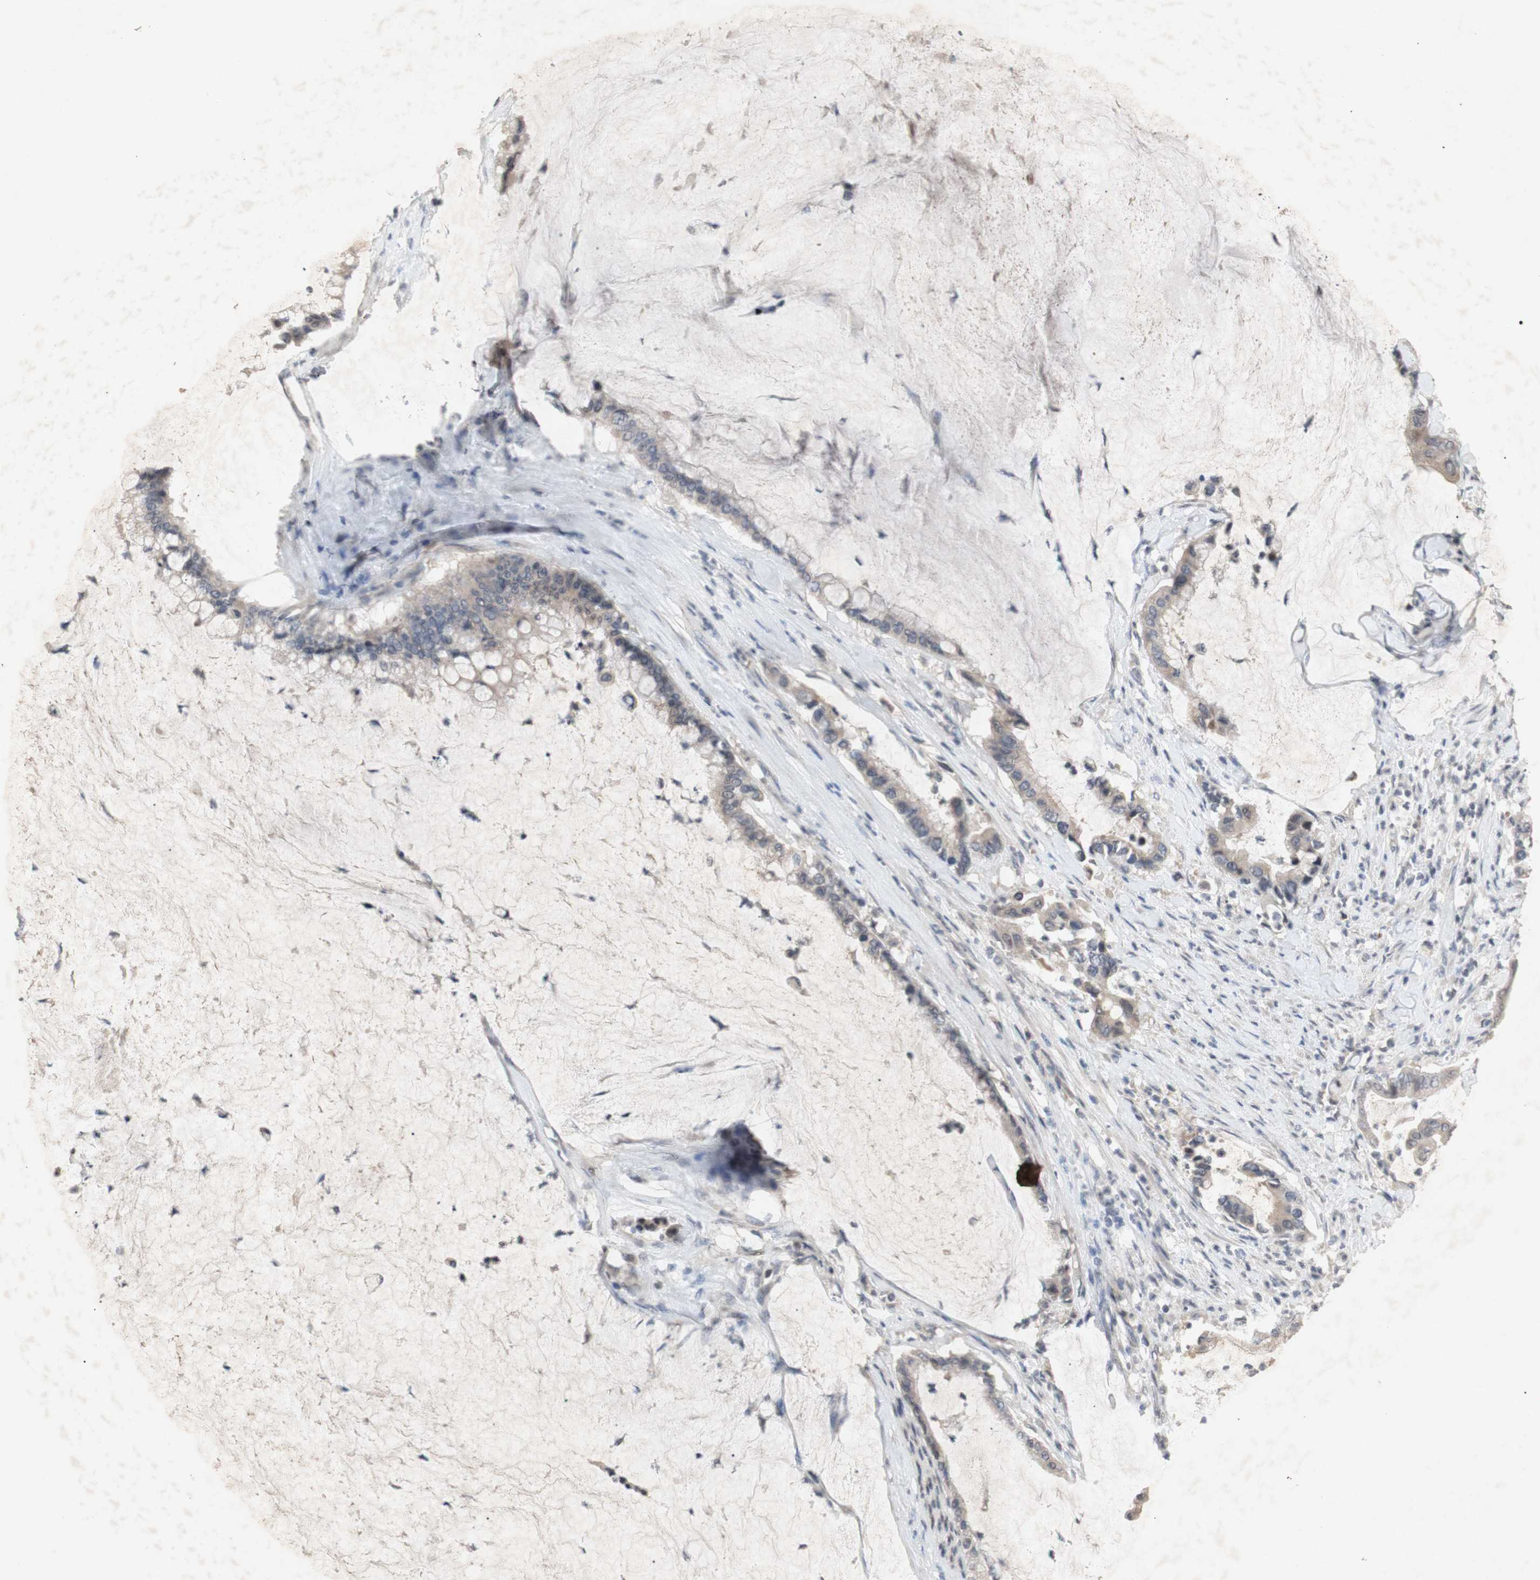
{"staining": {"intensity": "weak", "quantity": ">75%", "location": "cytoplasmic/membranous"}, "tissue": "pancreatic cancer", "cell_type": "Tumor cells", "image_type": "cancer", "snomed": [{"axis": "morphology", "description": "Adenocarcinoma, NOS"}, {"axis": "topography", "description": "Pancreas"}], "caption": "Pancreatic cancer (adenocarcinoma) stained for a protein (brown) demonstrates weak cytoplasmic/membranous positive staining in approximately >75% of tumor cells.", "gene": "FOSB", "patient": {"sex": "male", "age": 41}}